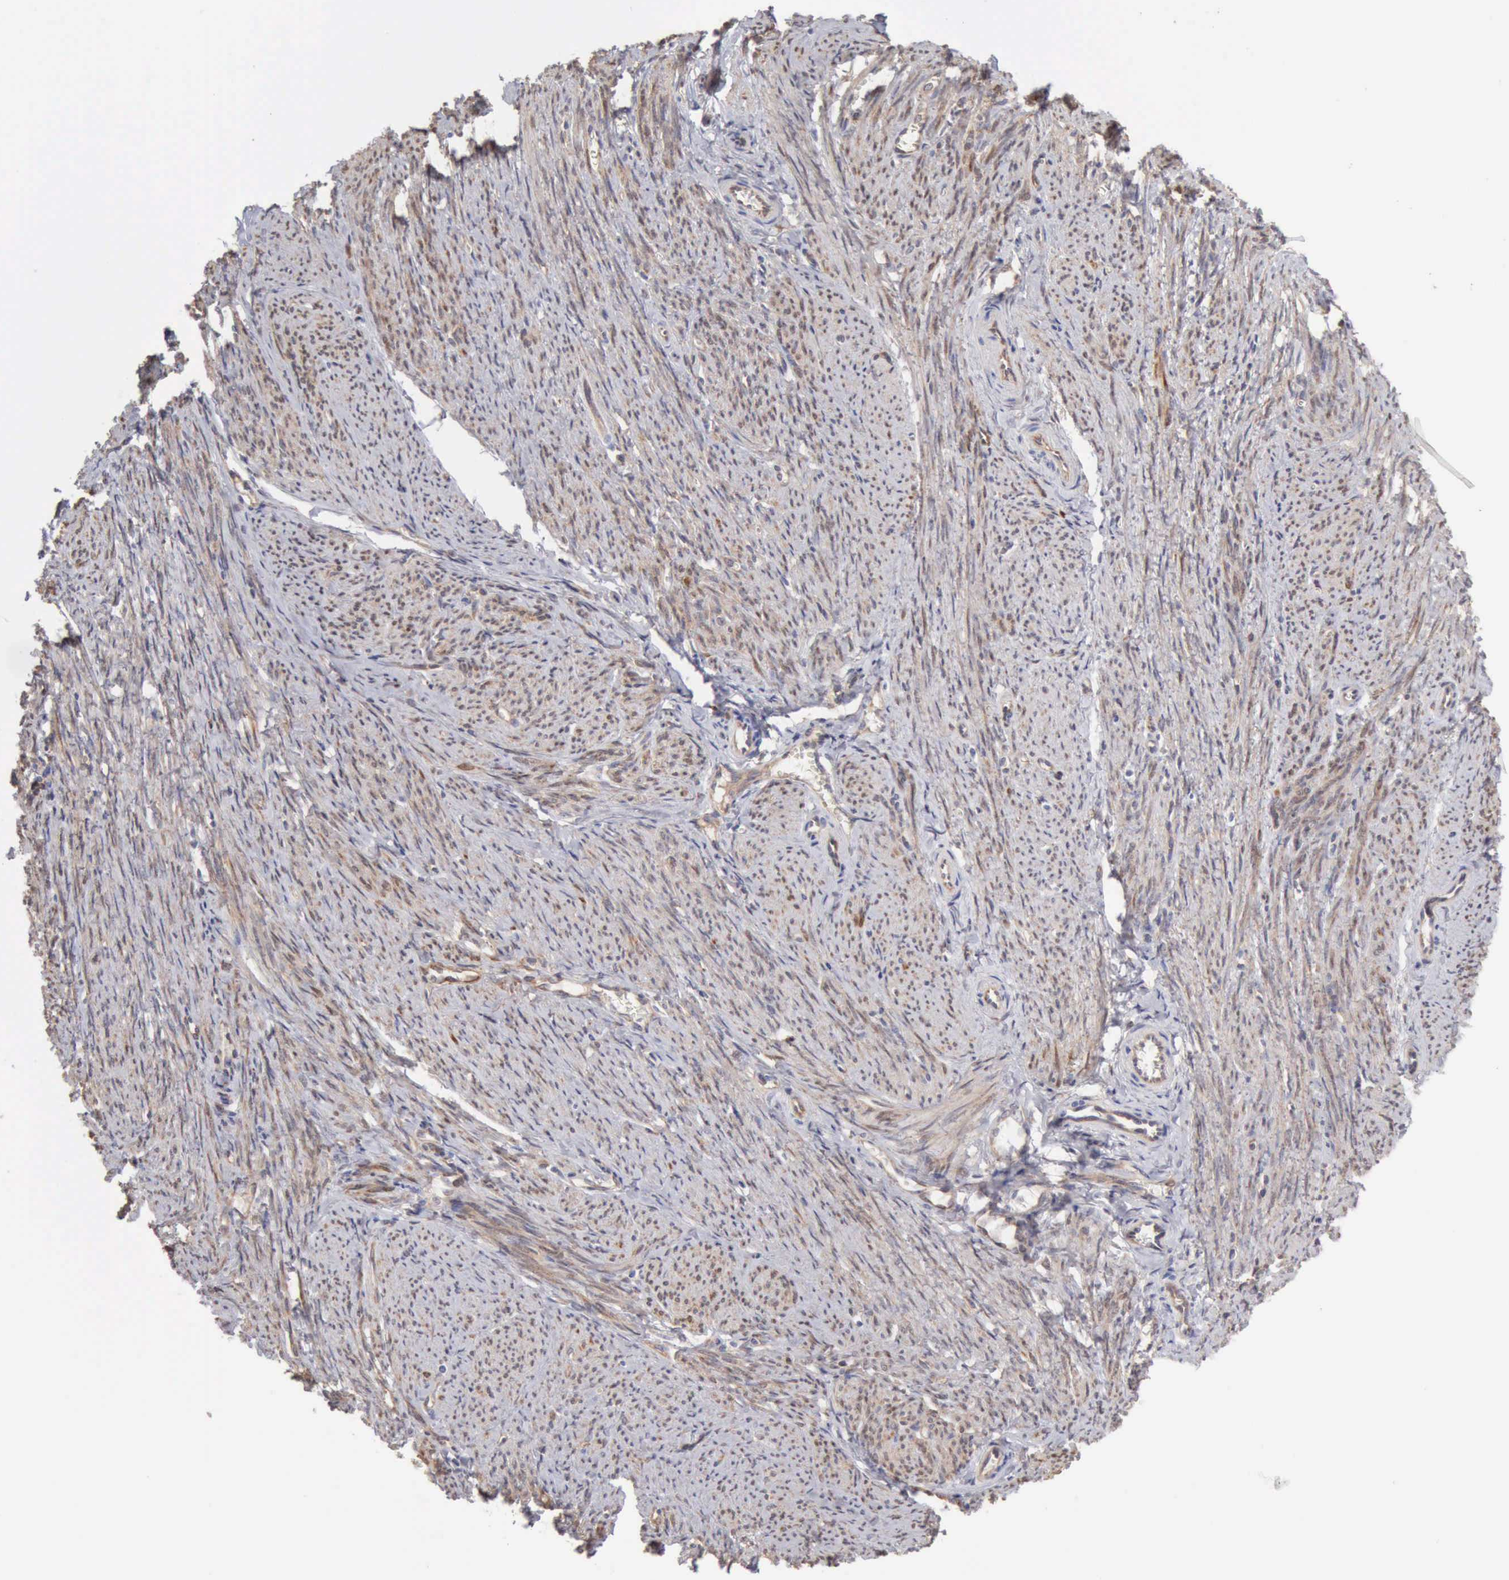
{"staining": {"intensity": "moderate", "quantity": "25%-75%", "location": "cytoplasmic/membranous,nuclear"}, "tissue": "smooth muscle", "cell_type": "Smooth muscle cells", "image_type": "normal", "snomed": [{"axis": "morphology", "description": "Normal tissue, NOS"}, {"axis": "topography", "description": "Smooth muscle"}, {"axis": "topography", "description": "Cervix"}], "caption": "Smooth muscle stained with DAB (3,3'-diaminobenzidine) IHC displays medium levels of moderate cytoplasmic/membranous,nuclear positivity in approximately 25%-75% of smooth muscle cells.", "gene": "APOL2", "patient": {"sex": "female", "age": 70}}